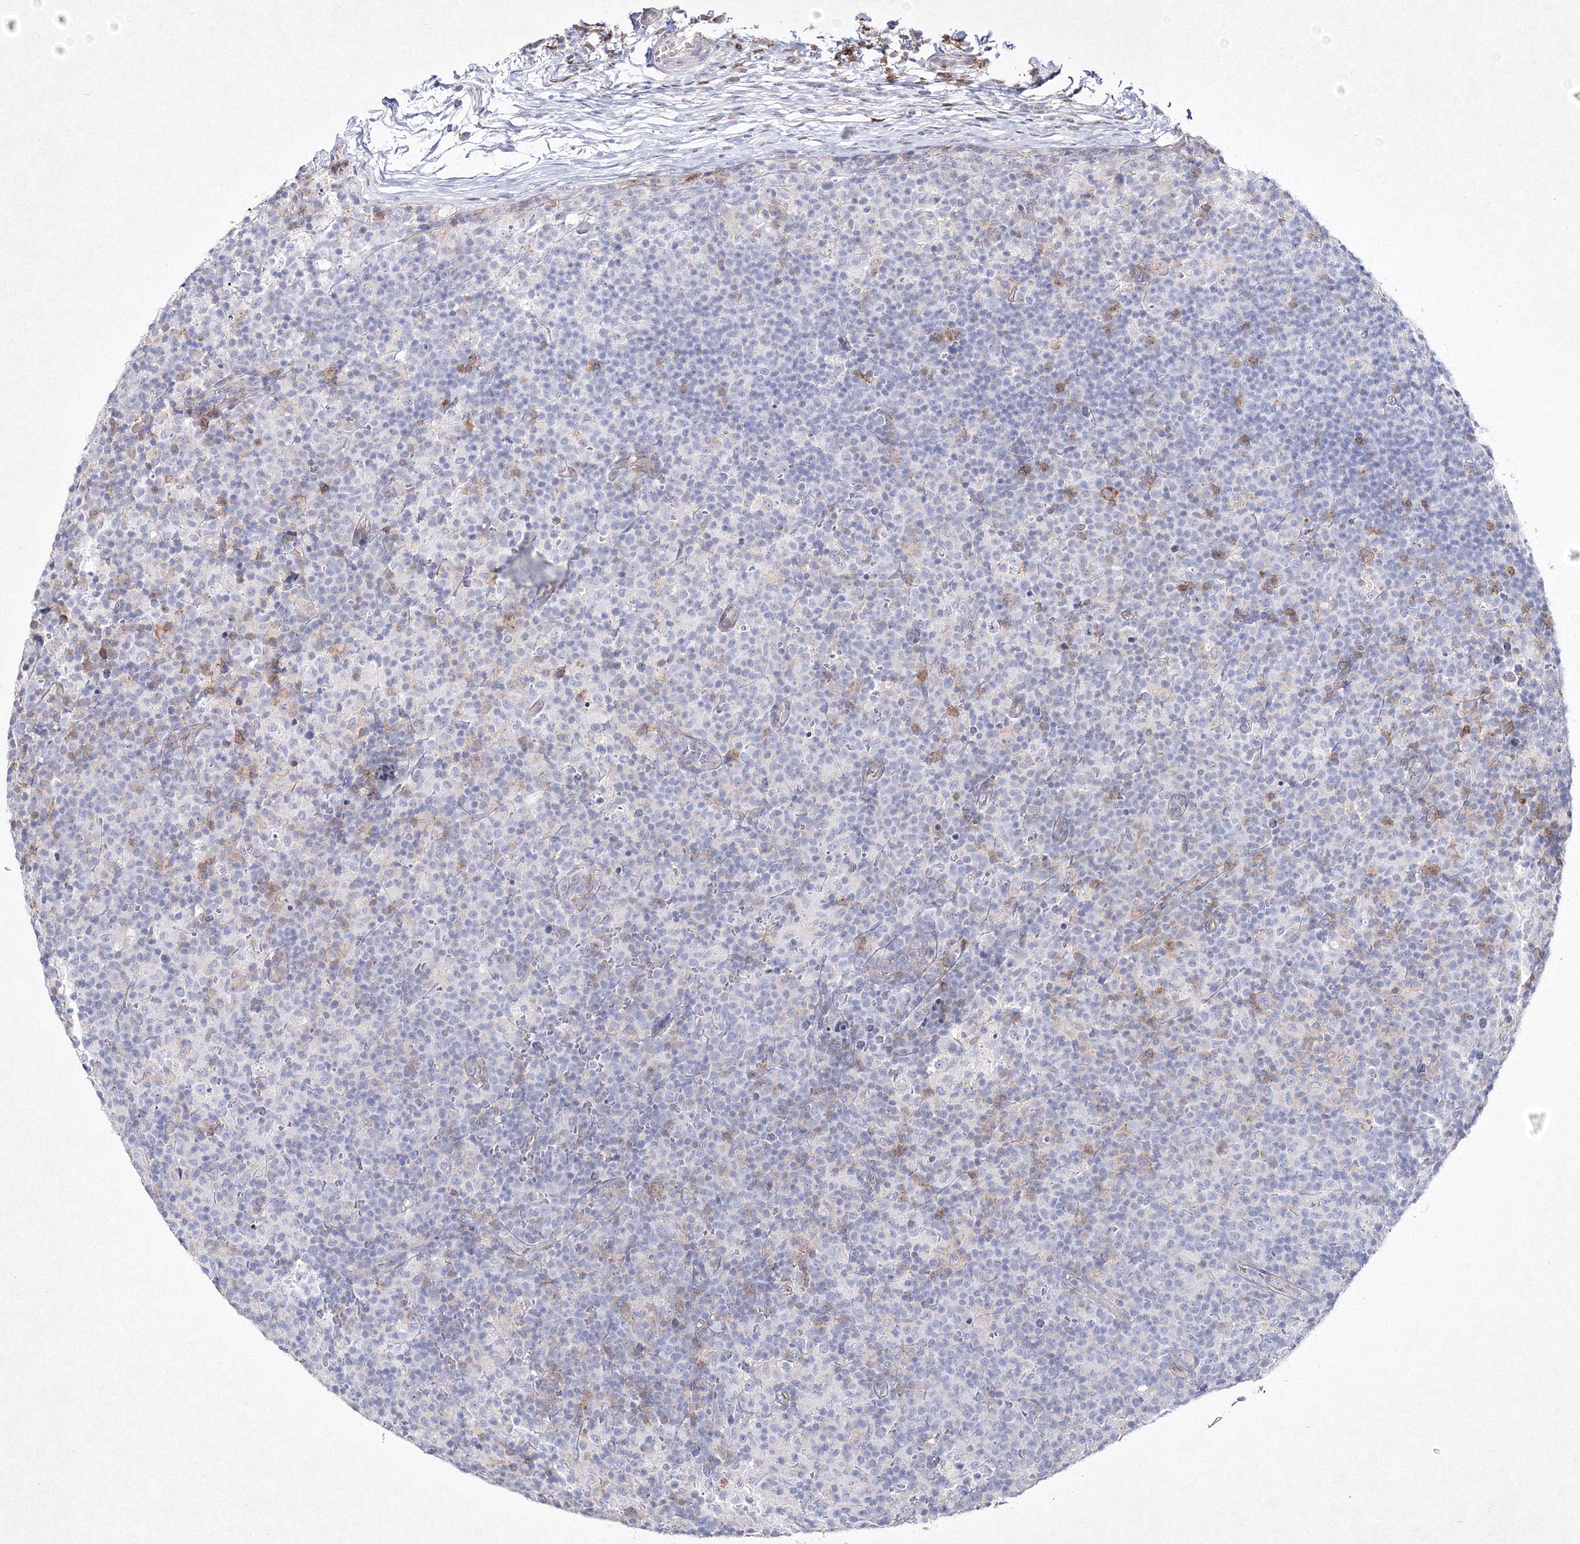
{"staining": {"intensity": "moderate", "quantity": "<25%", "location": "cytoplasmic/membranous"}, "tissue": "lymph node", "cell_type": "Germinal center cells", "image_type": "normal", "snomed": [{"axis": "morphology", "description": "Normal tissue, NOS"}, {"axis": "morphology", "description": "Inflammation, NOS"}, {"axis": "topography", "description": "Lymph node"}], "caption": "Brown immunohistochemical staining in normal lymph node shows moderate cytoplasmic/membranous expression in about <25% of germinal center cells.", "gene": "HCST", "patient": {"sex": "male", "age": 55}}